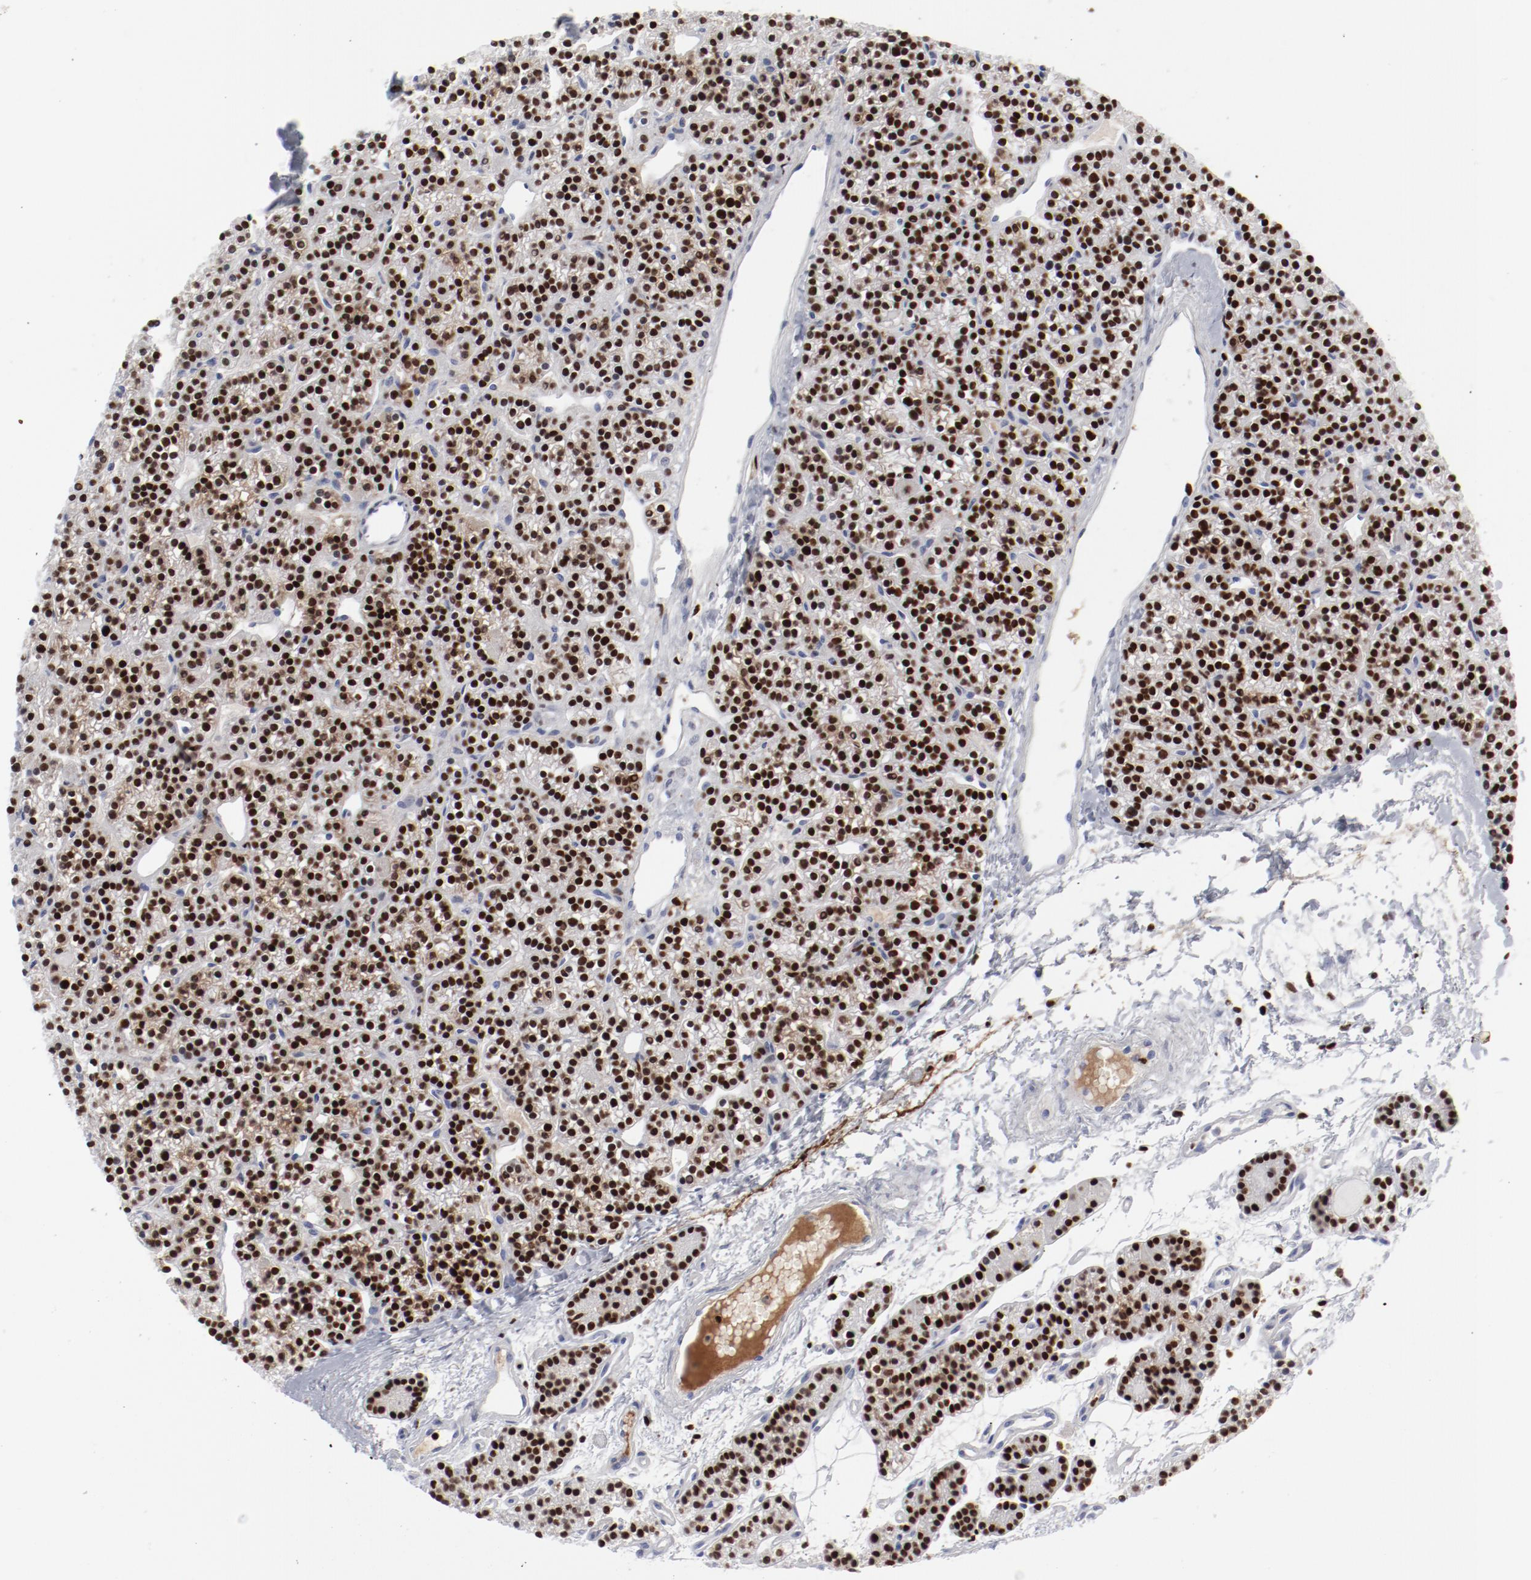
{"staining": {"intensity": "strong", "quantity": ">75%", "location": "nuclear"}, "tissue": "parathyroid gland", "cell_type": "Glandular cells", "image_type": "normal", "snomed": [{"axis": "morphology", "description": "Normal tissue, NOS"}, {"axis": "topography", "description": "Parathyroid gland"}], "caption": "Immunohistochemistry histopathology image of unremarkable parathyroid gland stained for a protein (brown), which shows high levels of strong nuclear staining in approximately >75% of glandular cells.", "gene": "SMARCC2", "patient": {"sex": "female", "age": 50}}